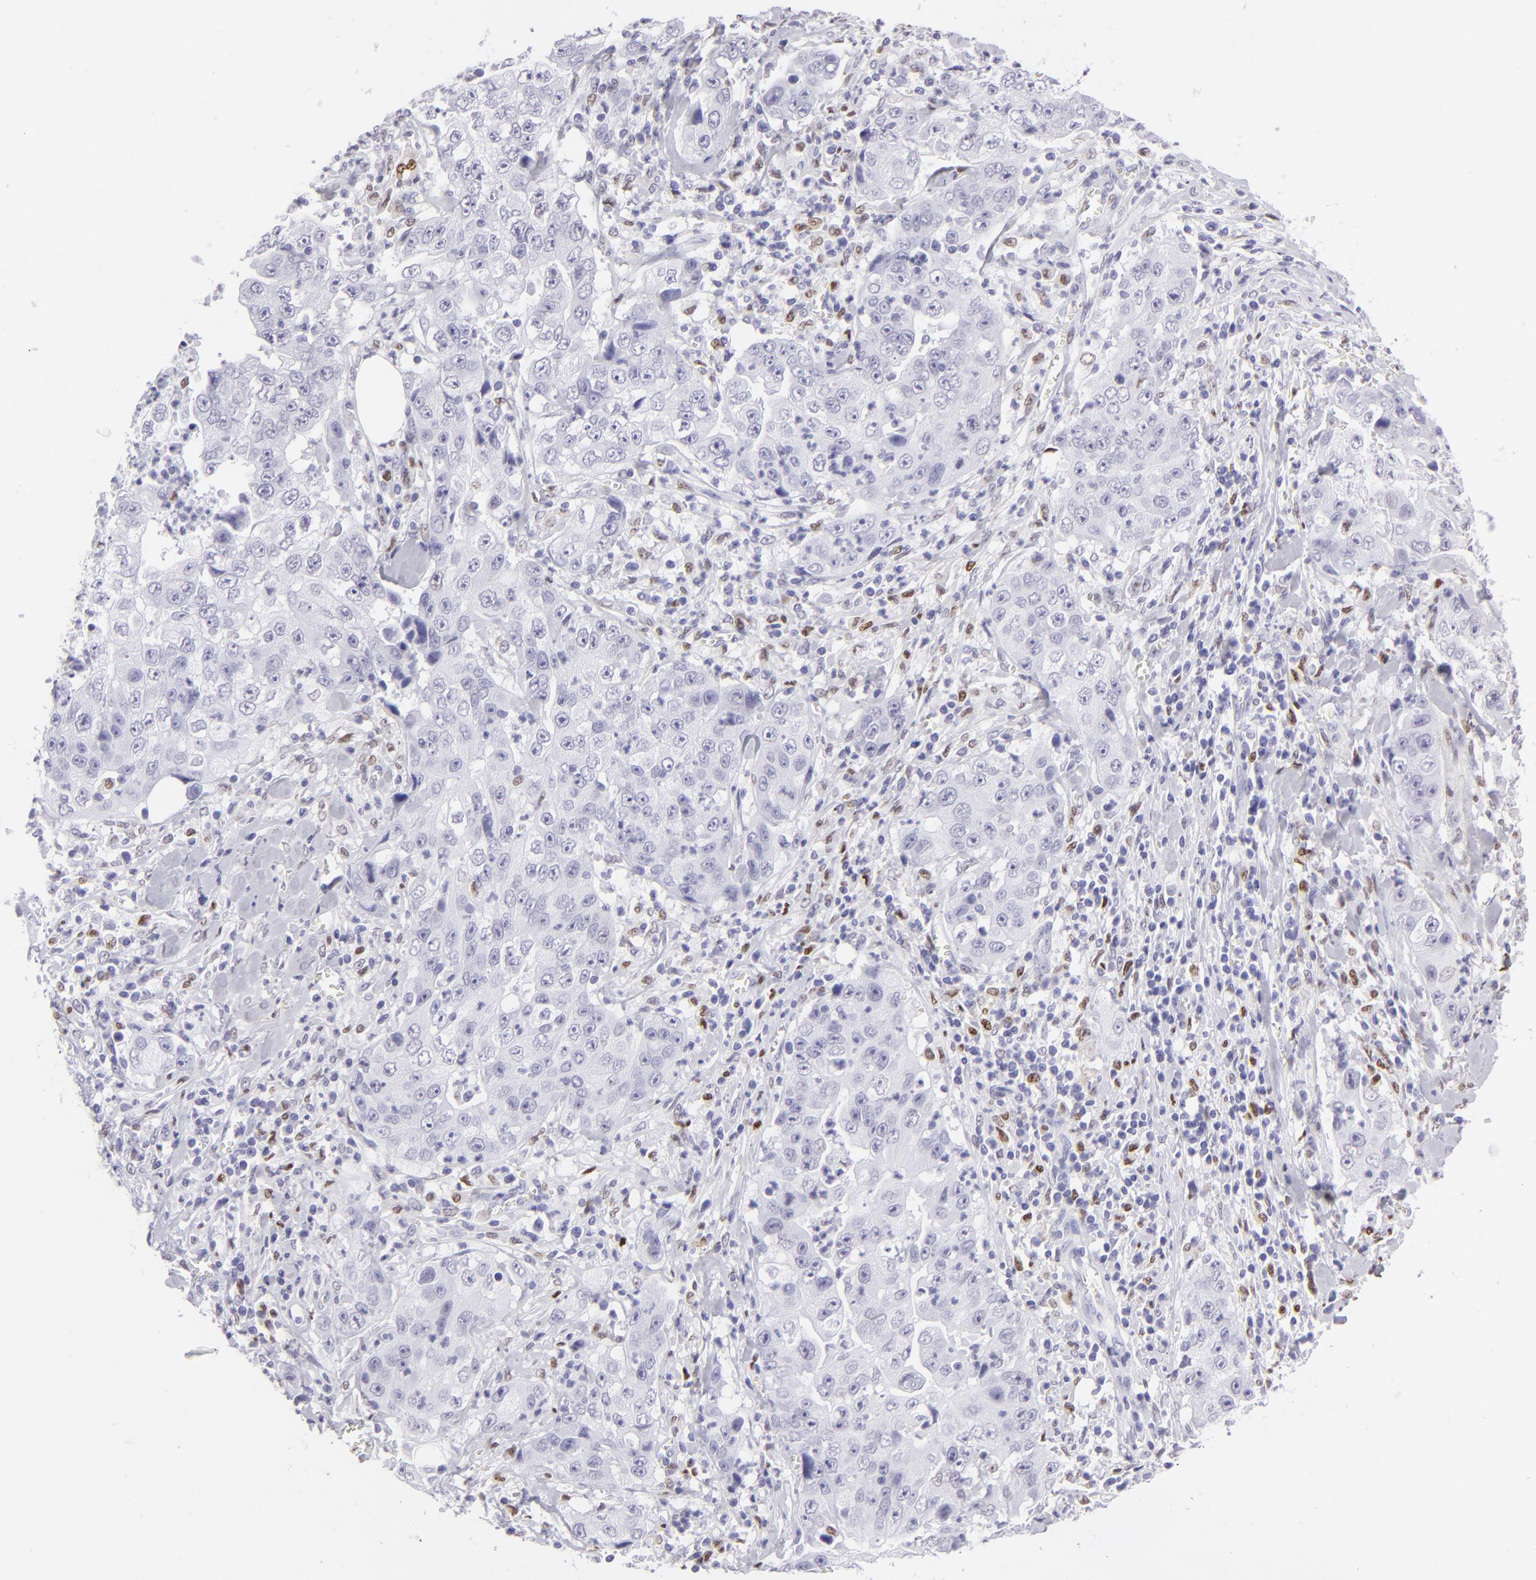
{"staining": {"intensity": "negative", "quantity": "none", "location": "none"}, "tissue": "lung cancer", "cell_type": "Tumor cells", "image_type": "cancer", "snomed": [{"axis": "morphology", "description": "Squamous cell carcinoma, NOS"}, {"axis": "topography", "description": "Lung"}], "caption": "Tumor cells show no significant protein staining in lung cancer (squamous cell carcinoma).", "gene": "MITF", "patient": {"sex": "male", "age": 64}}